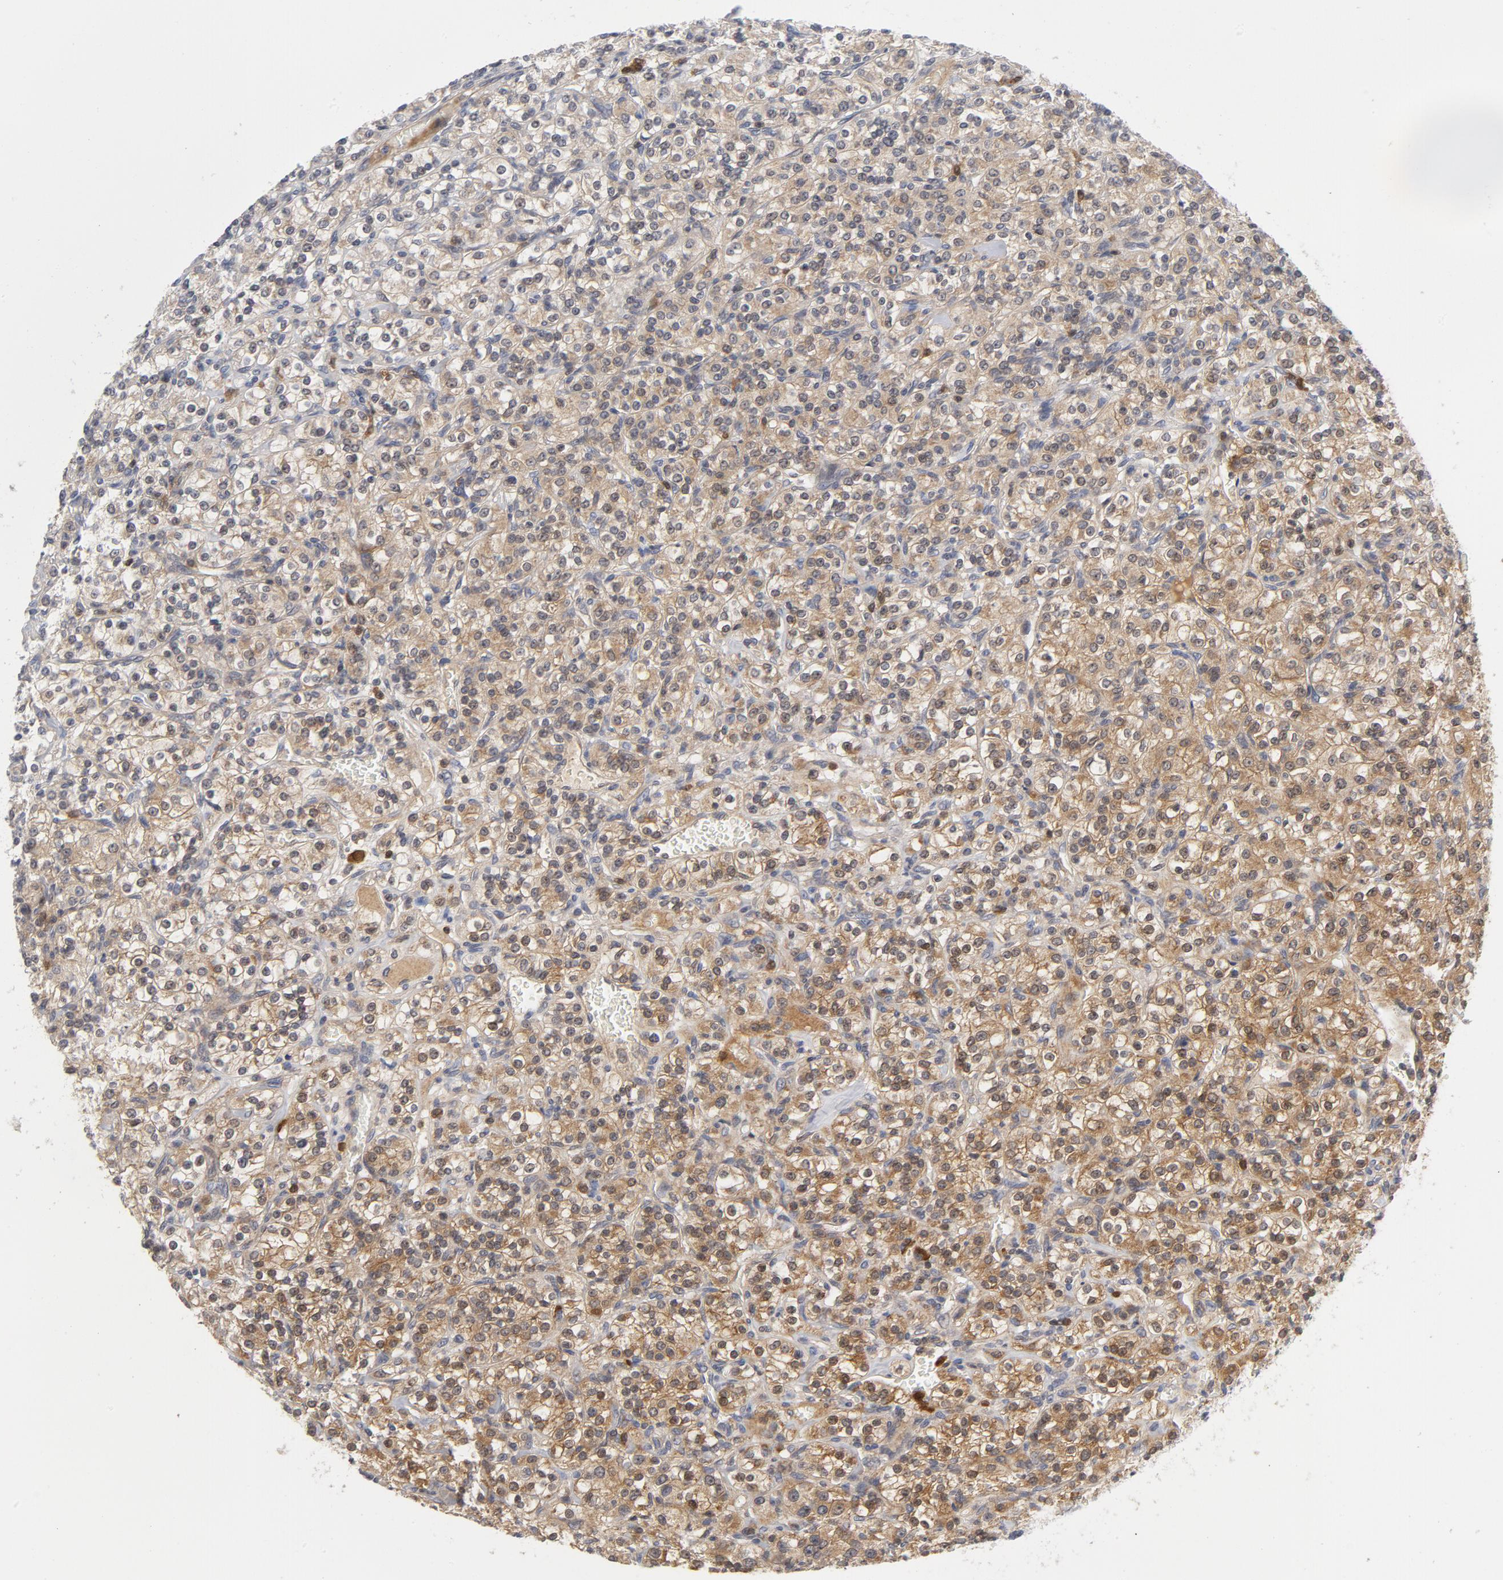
{"staining": {"intensity": "weak", "quantity": ">75%", "location": "cytoplasmic/membranous"}, "tissue": "renal cancer", "cell_type": "Tumor cells", "image_type": "cancer", "snomed": [{"axis": "morphology", "description": "Adenocarcinoma, NOS"}, {"axis": "topography", "description": "Kidney"}], "caption": "High-magnification brightfield microscopy of renal cancer (adenocarcinoma) stained with DAB (3,3'-diaminobenzidine) (brown) and counterstained with hematoxylin (blue). tumor cells exhibit weak cytoplasmic/membranous staining is identified in about>75% of cells.", "gene": "TRADD", "patient": {"sex": "male", "age": 77}}